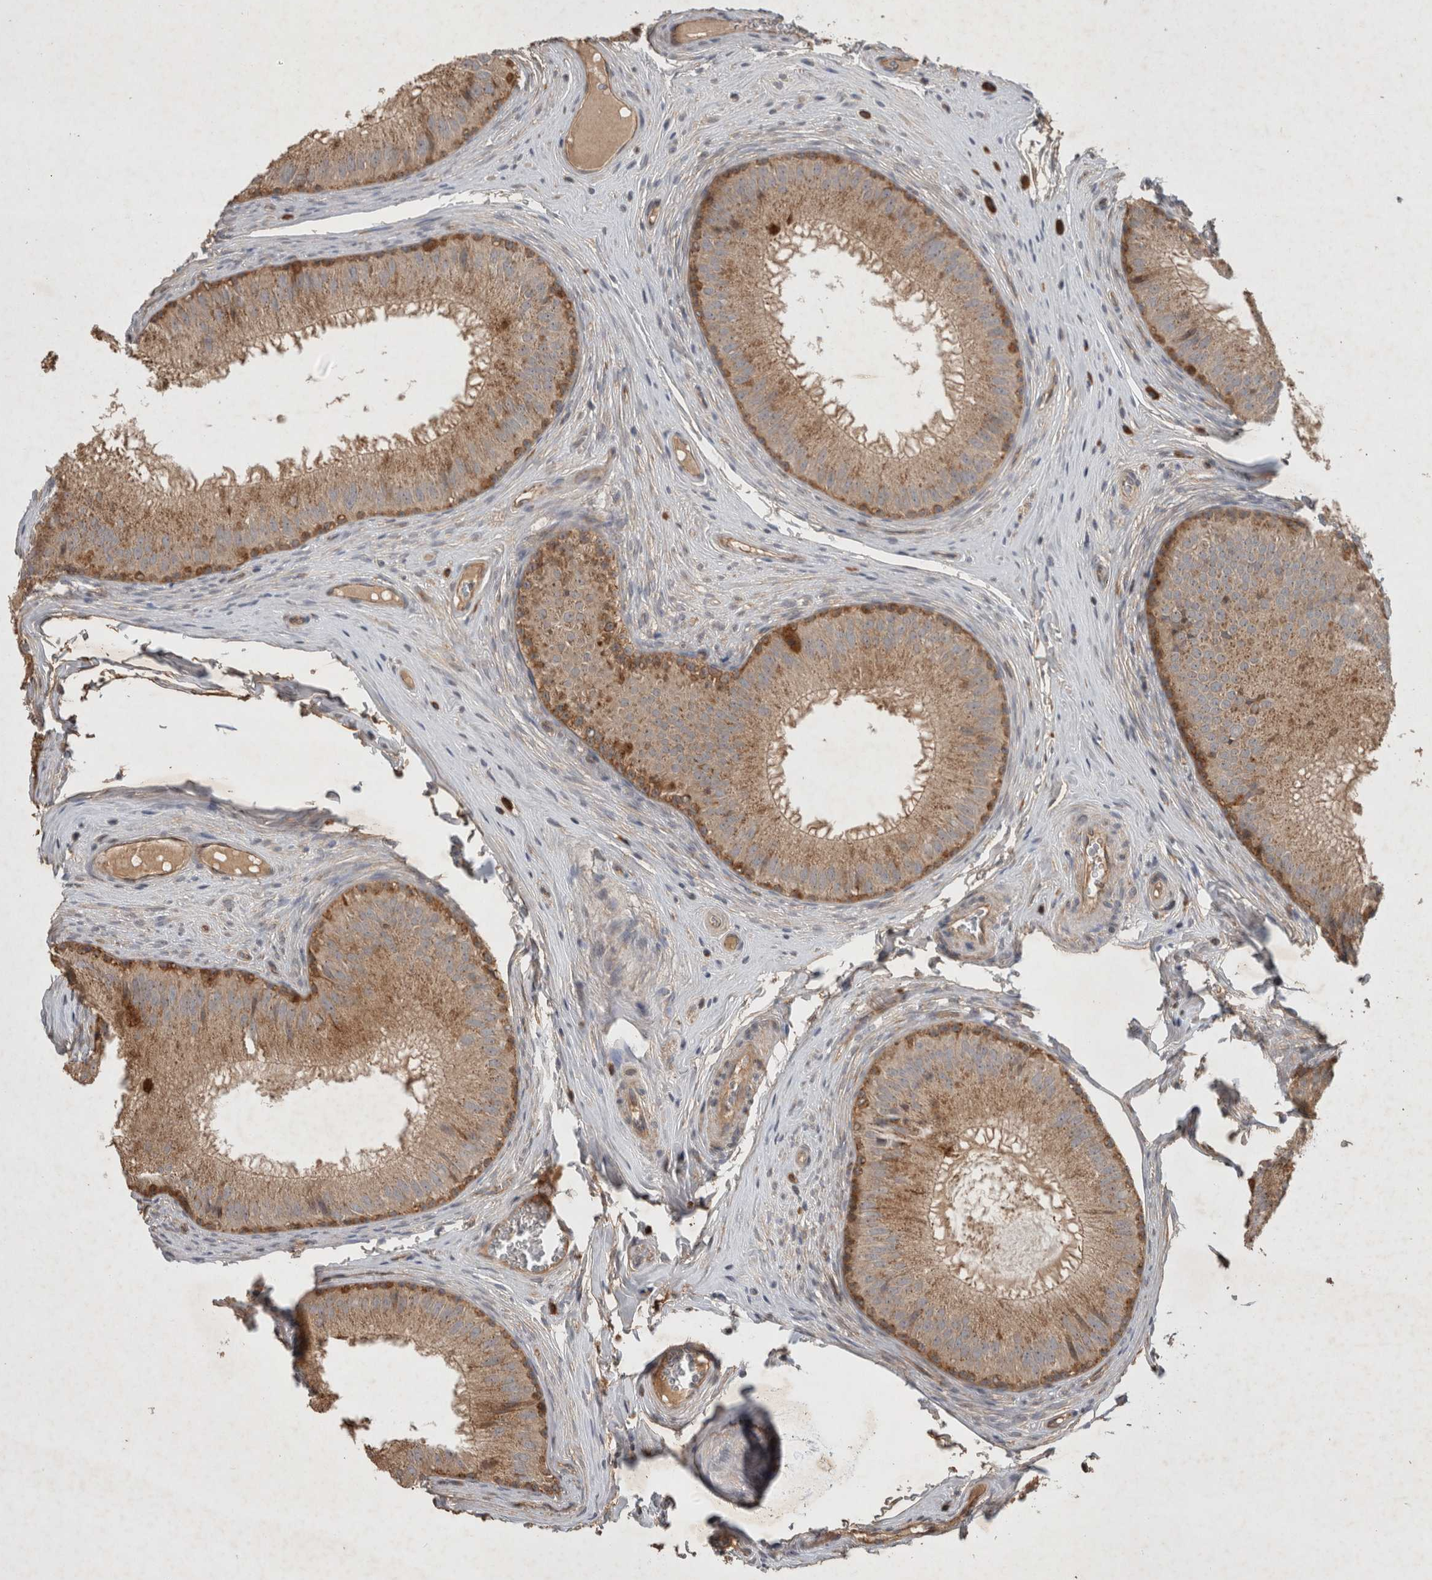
{"staining": {"intensity": "moderate", "quantity": ">75%", "location": "cytoplasmic/membranous"}, "tissue": "epididymis", "cell_type": "Glandular cells", "image_type": "normal", "snomed": [{"axis": "morphology", "description": "Normal tissue, NOS"}, {"axis": "topography", "description": "Epididymis"}], "caption": "Moderate cytoplasmic/membranous protein positivity is present in approximately >75% of glandular cells in epididymis. (brown staining indicates protein expression, while blue staining denotes nuclei).", "gene": "SERAC1", "patient": {"sex": "male", "age": 32}}